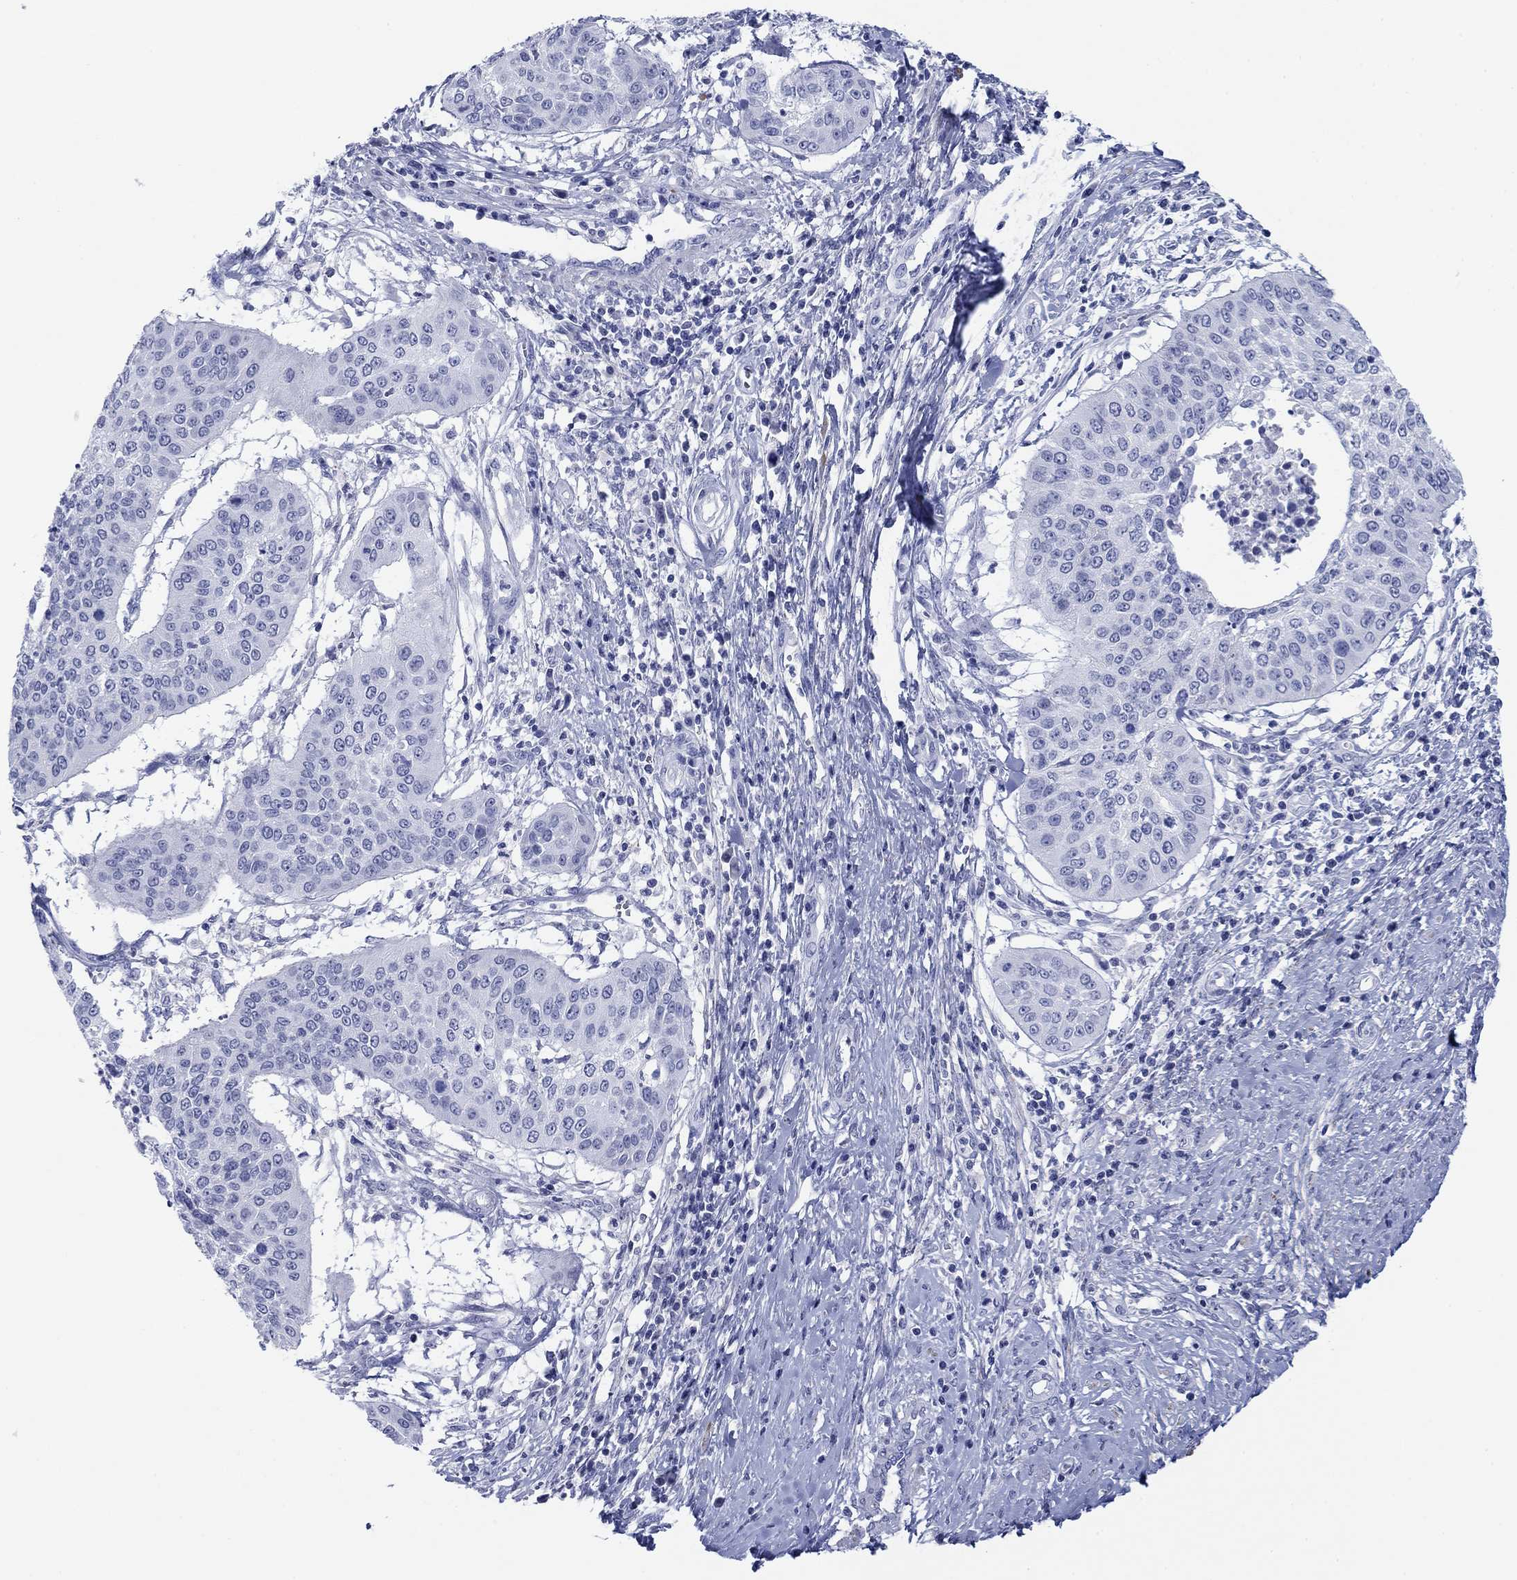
{"staining": {"intensity": "negative", "quantity": "none", "location": "none"}, "tissue": "cervical cancer", "cell_type": "Tumor cells", "image_type": "cancer", "snomed": [{"axis": "morphology", "description": "Normal tissue, NOS"}, {"axis": "morphology", "description": "Squamous cell carcinoma, NOS"}, {"axis": "topography", "description": "Cervix"}], "caption": "Tumor cells are negative for brown protein staining in cervical cancer (squamous cell carcinoma). Nuclei are stained in blue.", "gene": "PDYN", "patient": {"sex": "female", "age": 39}}